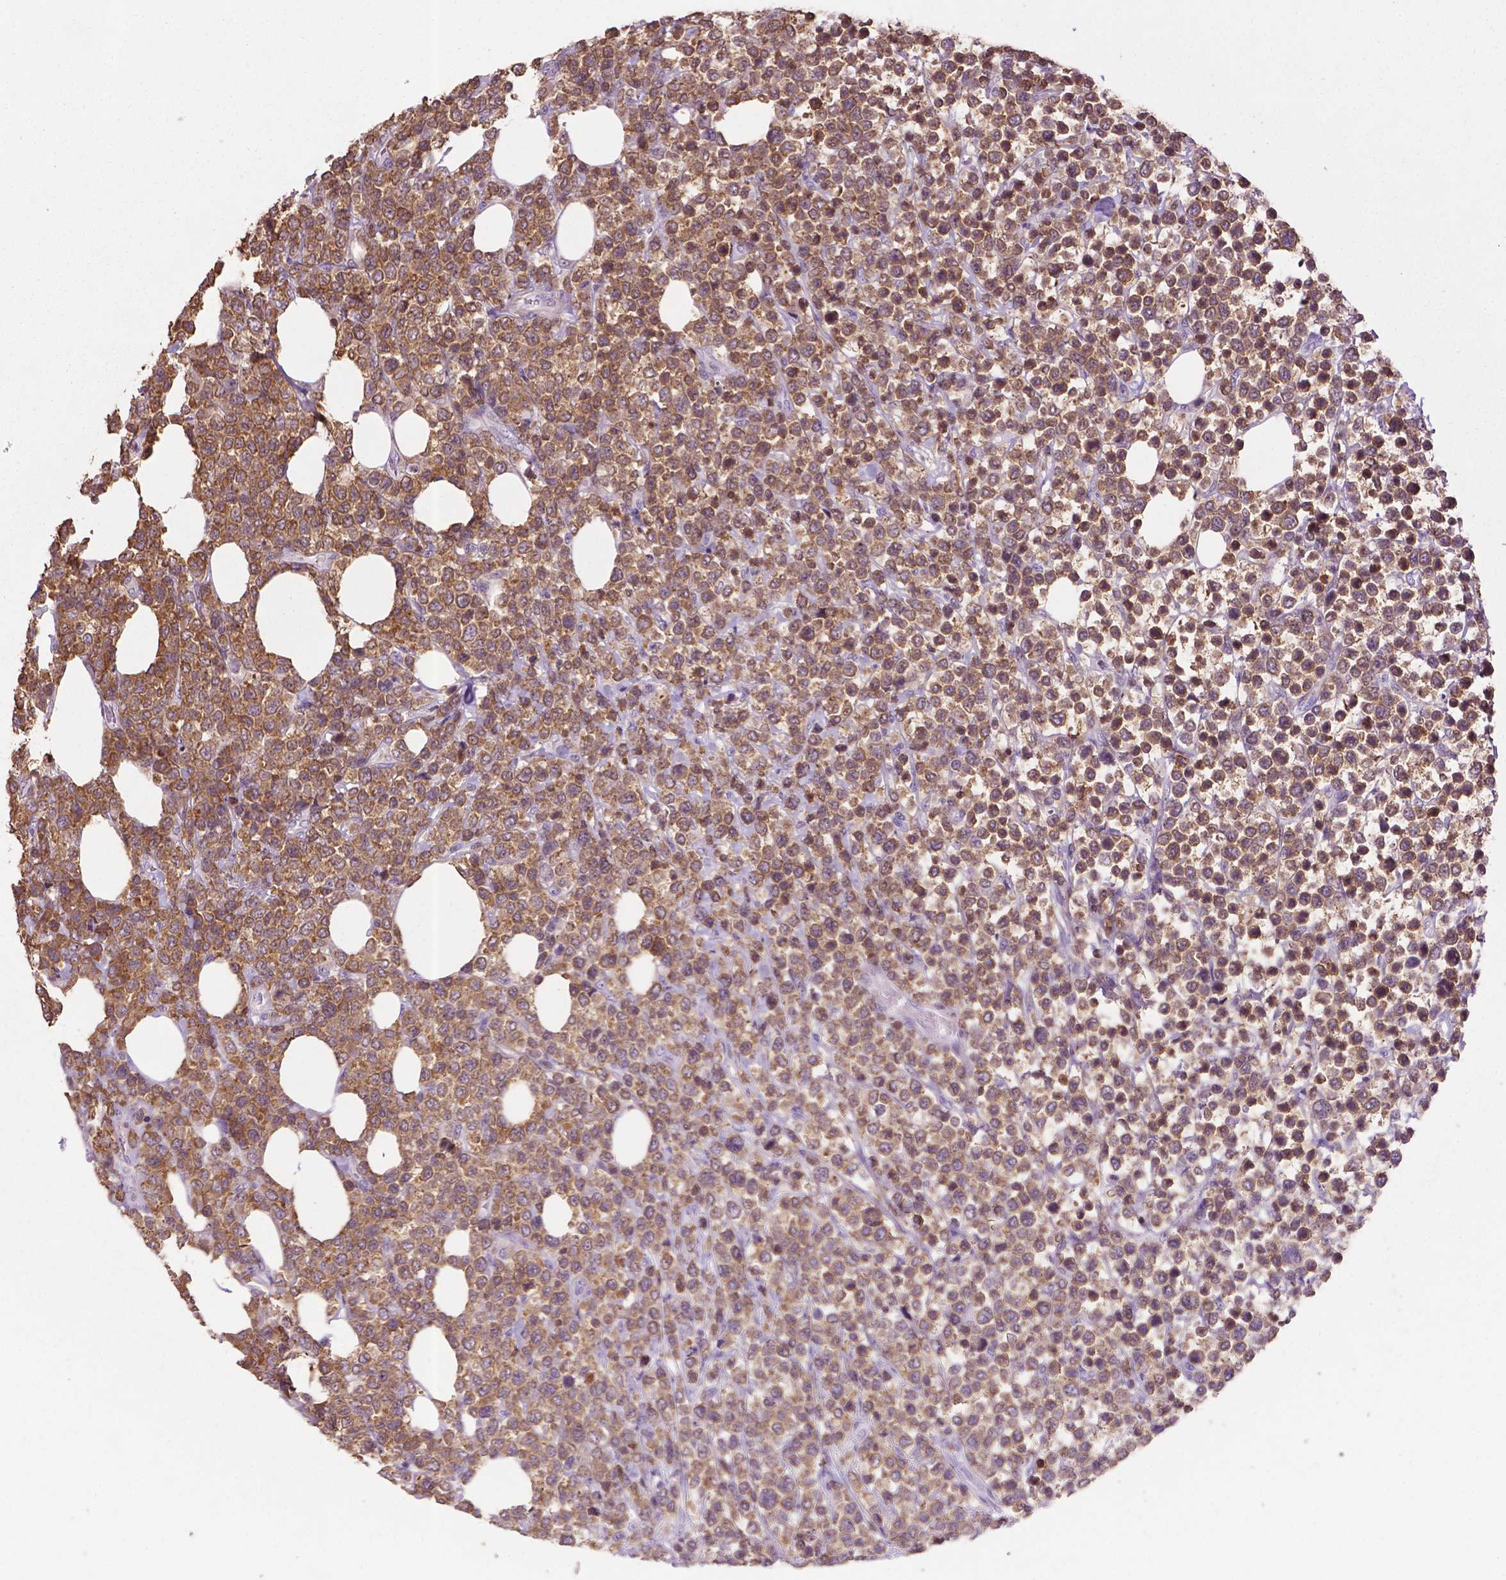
{"staining": {"intensity": "moderate", "quantity": ">75%", "location": "cytoplasmic/membranous,nuclear"}, "tissue": "lymphoma", "cell_type": "Tumor cells", "image_type": "cancer", "snomed": [{"axis": "morphology", "description": "Malignant lymphoma, non-Hodgkin's type, High grade"}, {"axis": "topography", "description": "Soft tissue"}], "caption": "Immunohistochemical staining of human lymphoma reveals moderate cytoplasmic/membranous and nuclear protein staining in about >75% of tumor cells.", "gene": "TBC1D10C", "patient": {"sex": "female", "age": 56}}